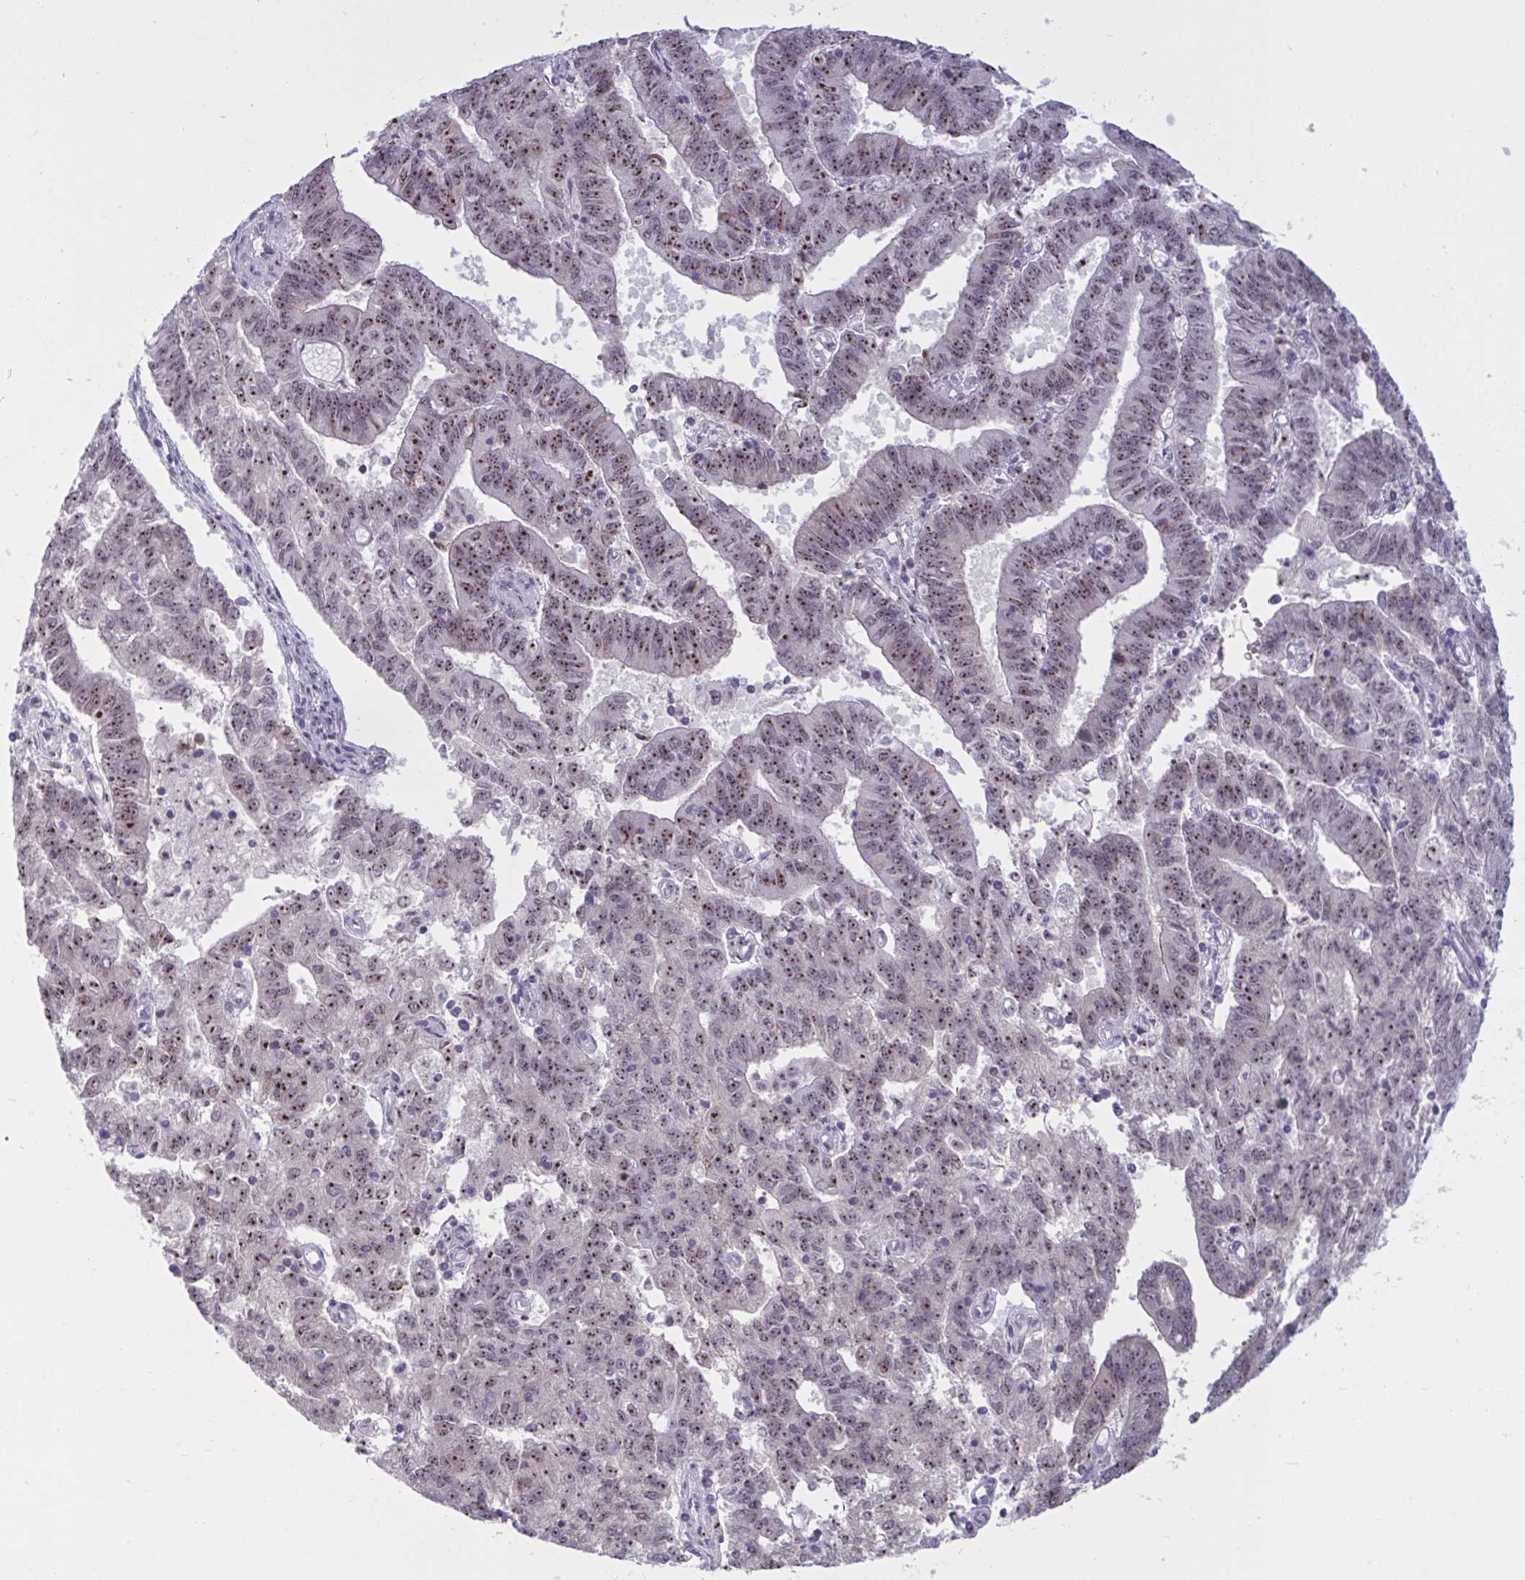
{"staining": {"intensity": "moderate", "quantity": "25%-75%", "location": "nuclear"}, "tissue": "endometrial cancer", "cell_type": "Tumor cells", "image_type": "cancer", "snomed": [{"axis": "morphology", "description": "Adenocarcinoma, NOS"}, {"axis": "topography", "description": "Endometrium"}], "caption": "Tumor cells demonstrate medium levels of moderate nuclear positivity in approximately 25%-75% of cells in human adenocarcinoma (endometrial). (DAB IHC with brightfield microscopy, high magnification).", "gene": "TGM6", "patient": {"sex": "female", "age": 82}}